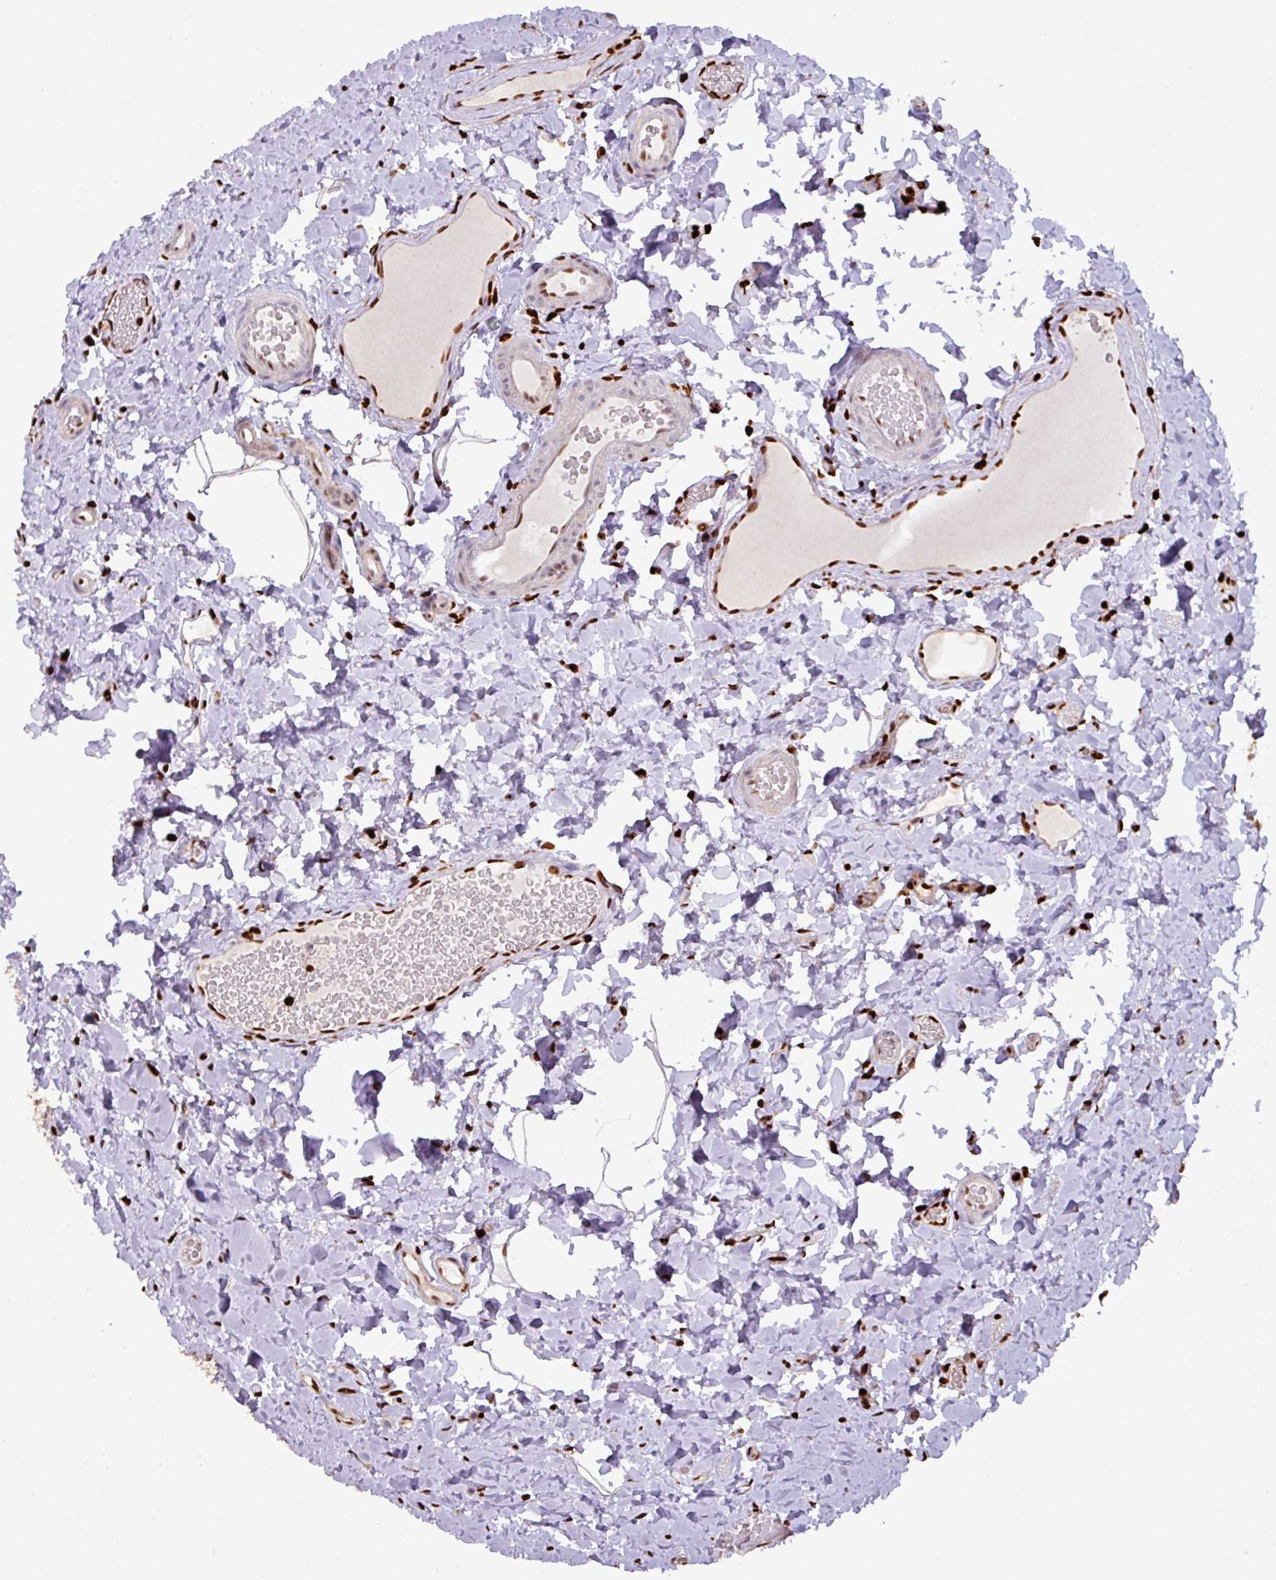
{"staining": {"intensity": "strong", "quantity": ">75%", "location": "nuclear"}, "tissue": "colon", "cell_type": "Endothelial cells", "image_type": "normal", "snomed": [{"axis": "morphology", "description": "Normal tissue, NOS"}, {"axis": "topography", "description": "Colon"}], "caption": "This micrograph demonstrates immunohistochemistry staining of benign human colon, with high strong nuclear expression in about >75% of endothelial cells.", "gene": "SAMHD1", "patient": {"sex": "male", "age": 46}}